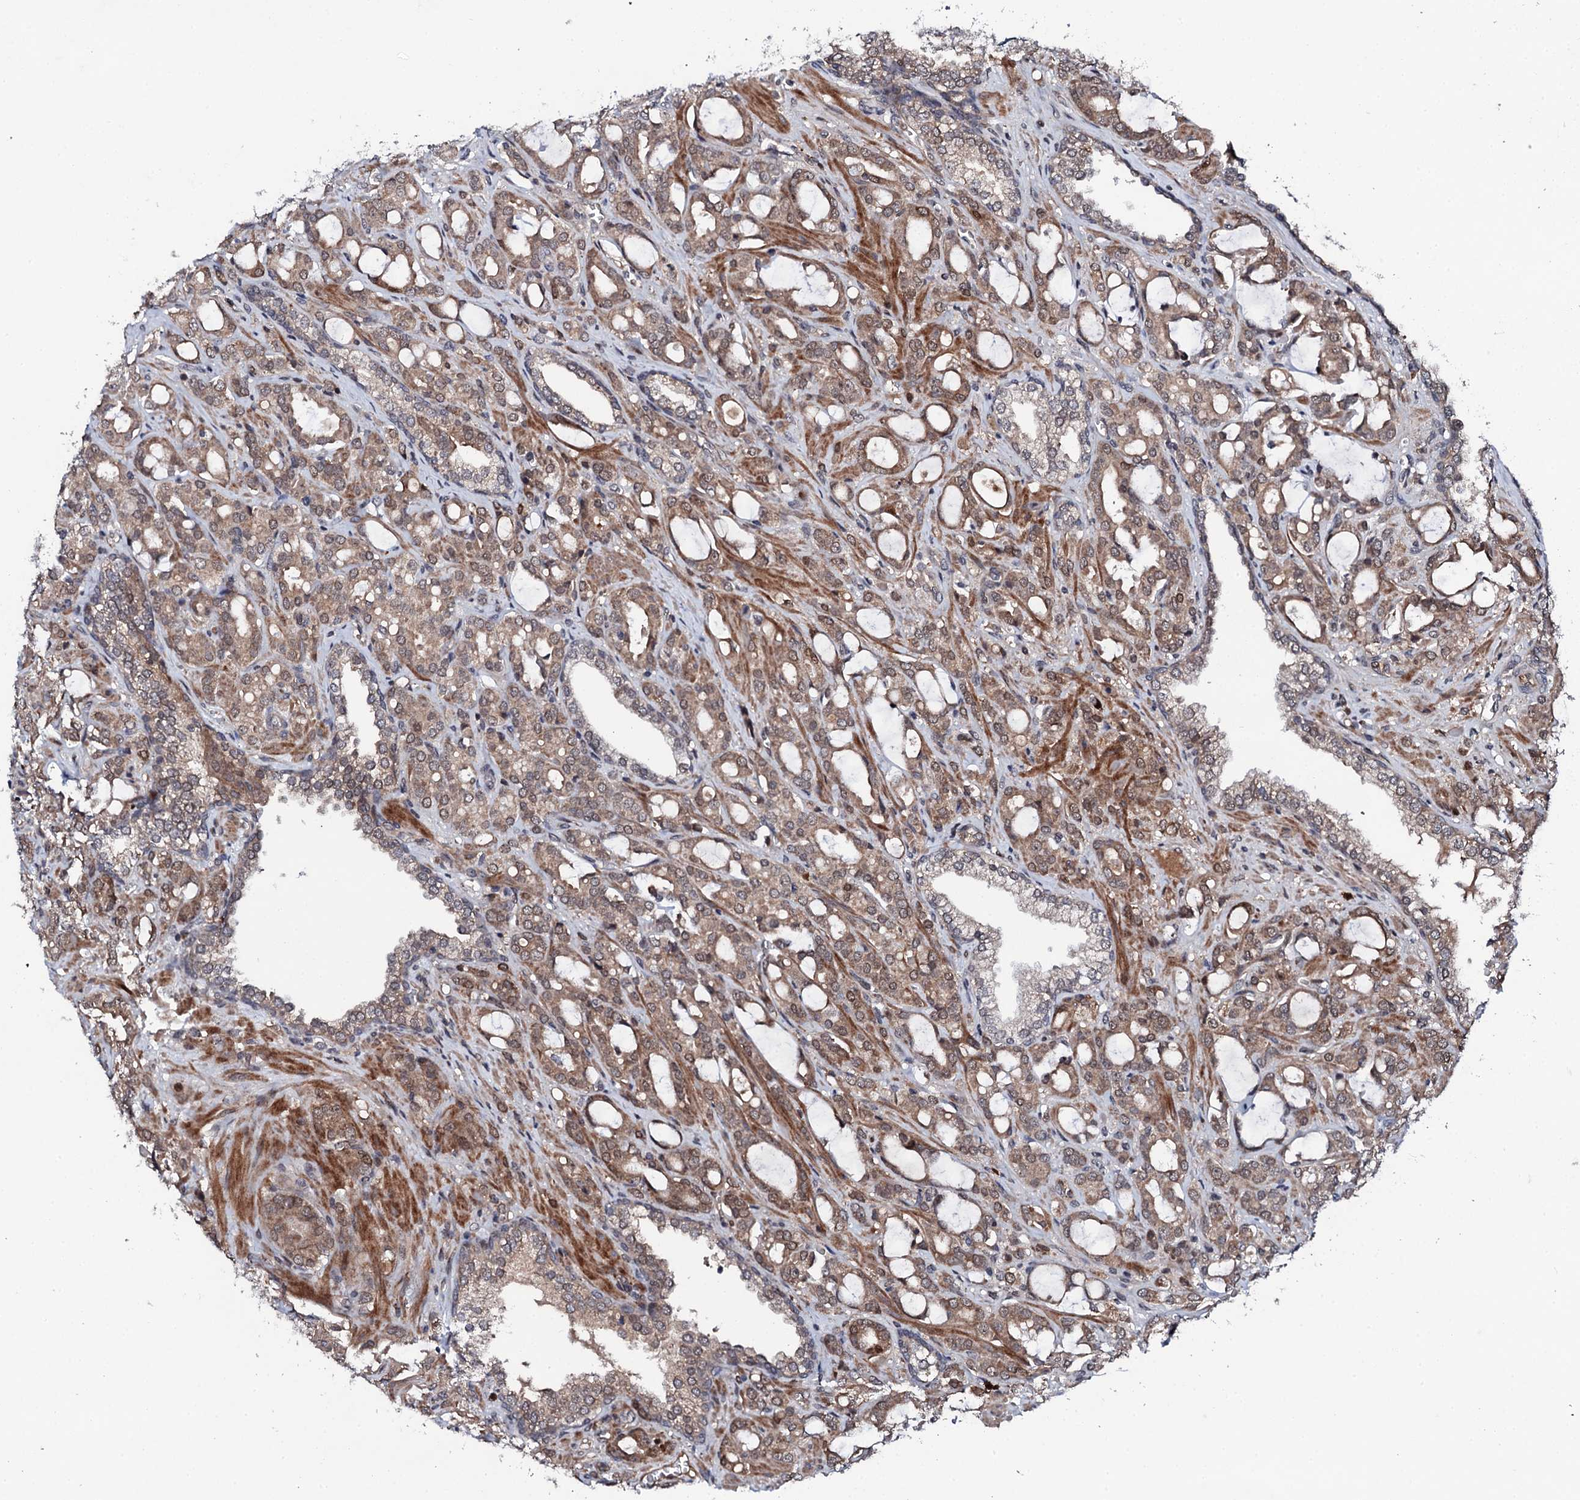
{"staining": {"intensity": "moderate", "quantity": ">75%", "location": "cytoplasmic/membranous,nuclear"}, "tissue": "prostate cancer", "cell_type": "Tumor cells", "image_type": "cancer", "snomed": [{"axis": "morphology", "description": "Adenocarcinoma, High grade"}, {"axis": "topography", "description": "Prostate"}], "caption": "Immunohistochemistry (IHC) micrograph of neoplastic tissue: high-grade adenocarcinoma (prostate) stained using immunohistochemistry (IHC) demonstrates medium levels of moderate protein expression localized specifically in the cytoplasmic/membranous and nuclear of tumor cells, appearing as a cytoplasmic/membranous and nuclear brown color.", "gene": "FAM111A", "patient": {"sex": "male", "age": 72}}